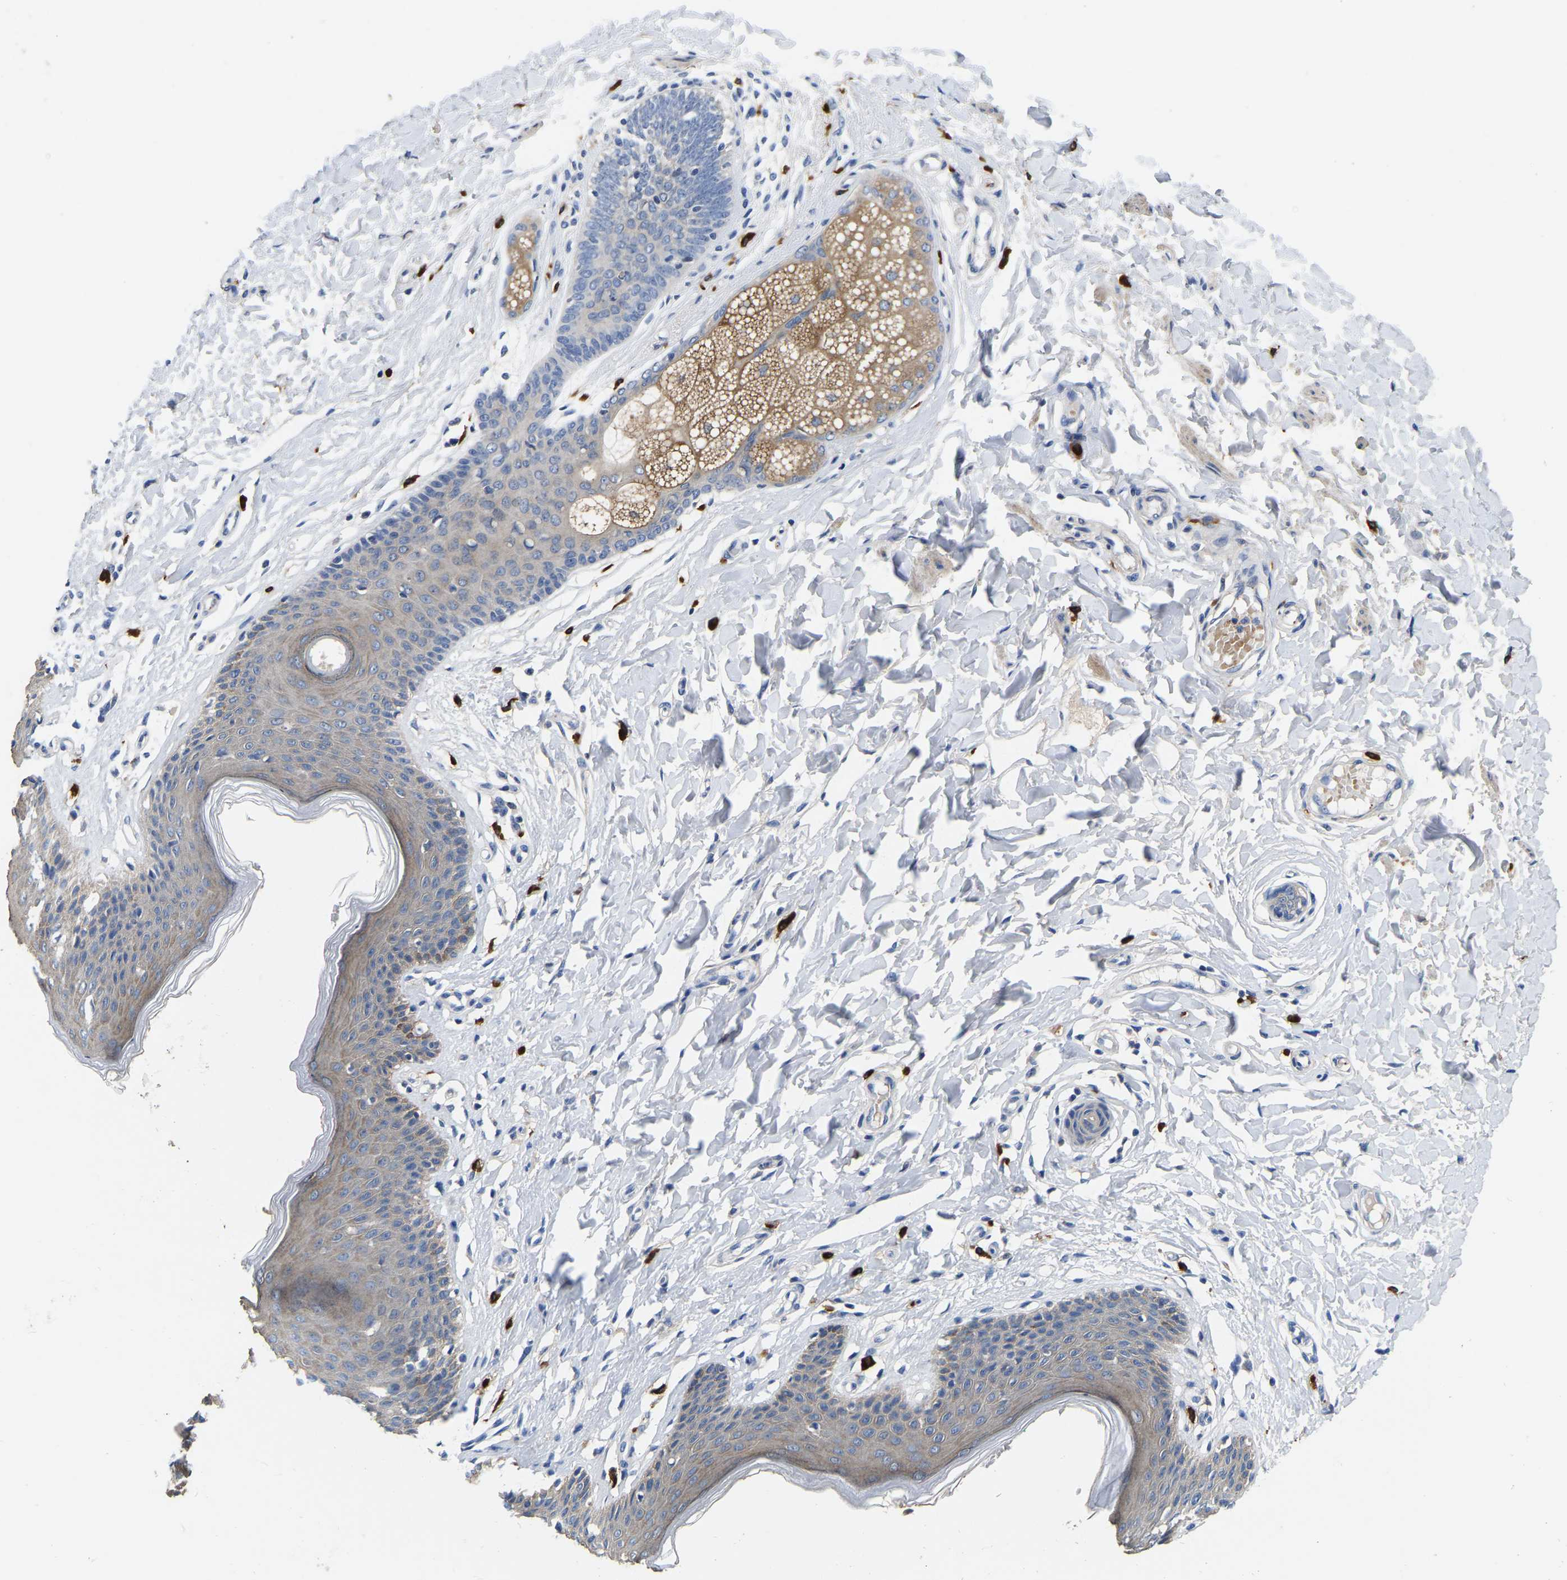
{"staining": {"intensity": "weak", "quantity": ">75%", "location": "cytoplasmic/membranous"}, "tissue": "skin", "cell_type": "Epidermal cells", "image_type": "normal", "snomed": [{"axis": "morphology", "description": "Normal tissue, NOS"}, {"axis": "topography", "description": "Vulva"}], "caption": "Protein staining by immunohistochemistry displays weak cytoplasmic/membranous positivity in about >75% of epidermal cells in unremarkable skin. Nuclei are stained in blue.", "gene": "RAB27B", "patient": {"sex": "female", "age": 66}}